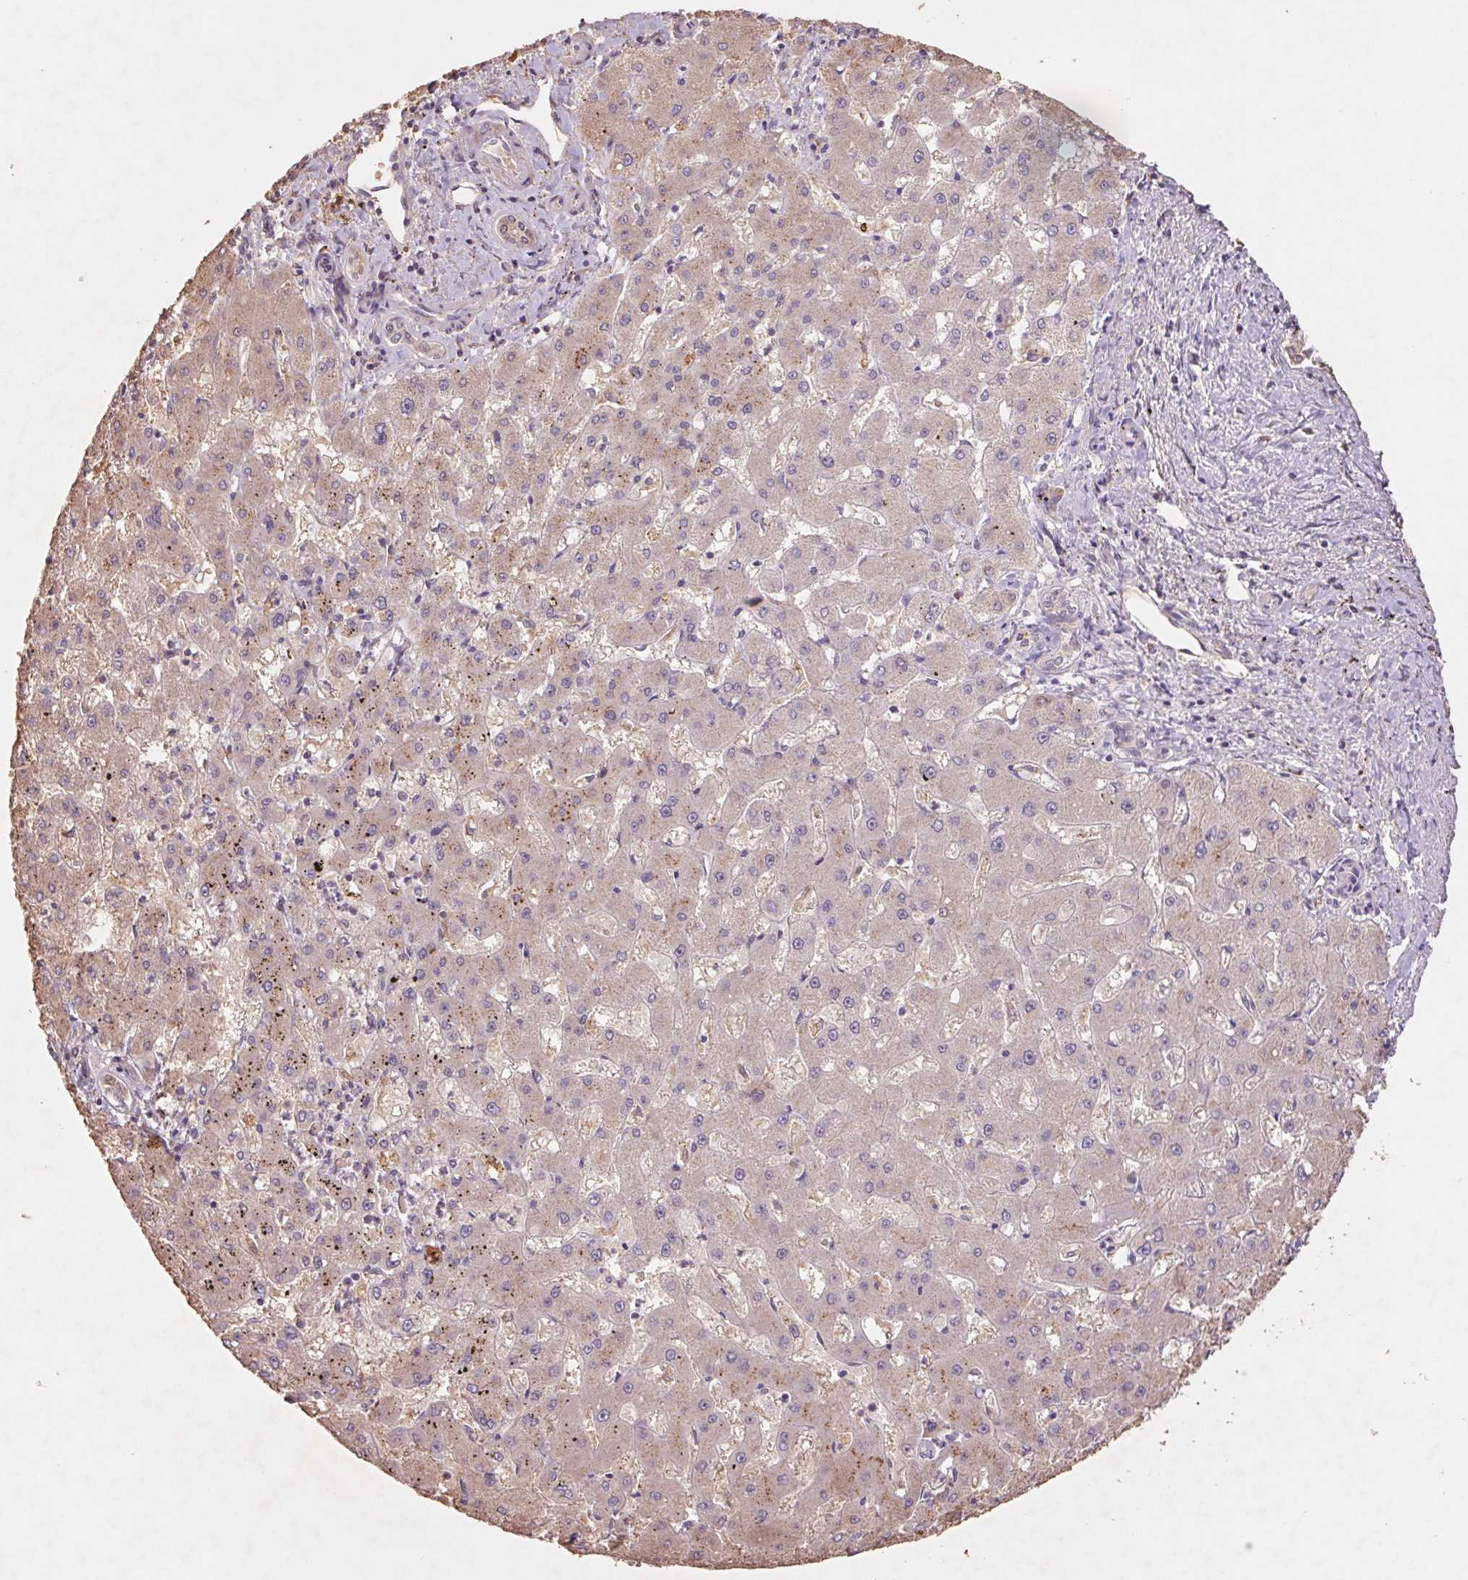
{"staining": {"intensity": "weak", "quantity": "25%-75%", "location": "cytoplasmic/membranous"}, "tissue": "liver cancer", "cell_type": "Tumor cells", "image_type": "cancer", "snomed": [{"axis": "morphology", "description": "Carcinoma, Hepatocellular, NOS"}, {"axis": "topography", "description": "Liver"}], "caption": "IHC image of neoplastic tissue: liver cancer (hepatocellular carcinoma) stained using immunohistochemistry (IHC) demonstrates low levels of weak protein expression localized specifically in the cytoplasmic/membranous of tumor cells, appearing as a cytoplasmic/membranous brown color.", "gene": "GRM2", "patient": {"sex": "male", "age": 67}}